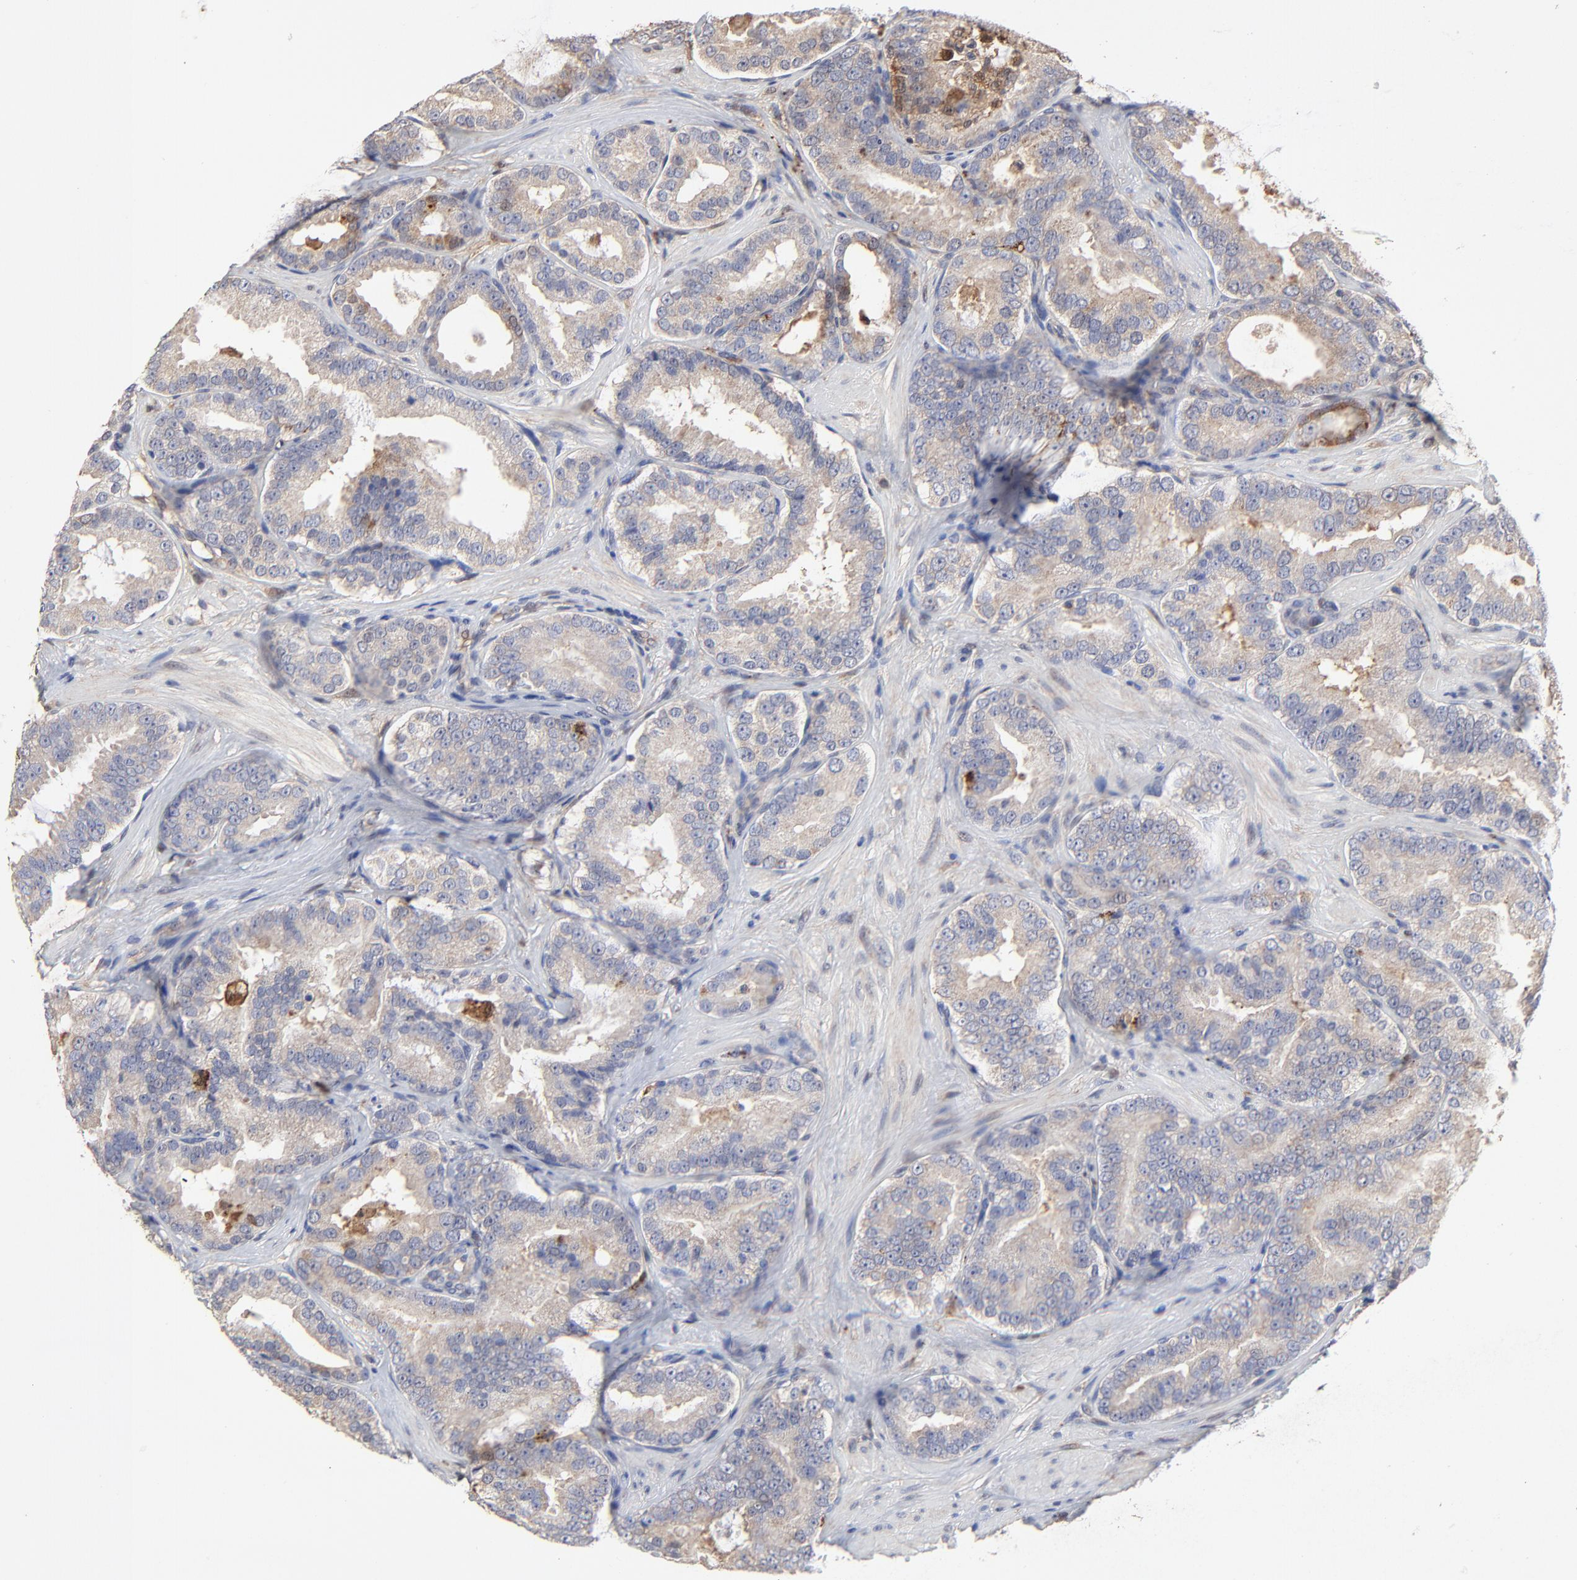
{"staining": {"intensity": "moderate", "quantity": ">75%", "location": "cytoplasmic/membranous"}, "tissue": "prostate cancer", "cell_type": "Tumor cells", "image_type": "cancer", "snomed": [{"axis": "morphology", "description": "Adenocarcinoma, Low grade"}, {"axis": "topography", "description": "Prostate"}], "caption": "Prostate cancer (low-grade adenocarcinoma) tissue exhibits moderate cytoplasmic/membranous expression in approximately >75% of tumor cells The staining is performed using DAB (3,3'-diaminobenzidine) brown chromogen to label protein expression. The nuclei are counter-stained blue using hematoxylin.", "gene": "LGALS3", "patient": {"sex": "male", "age": 59}}